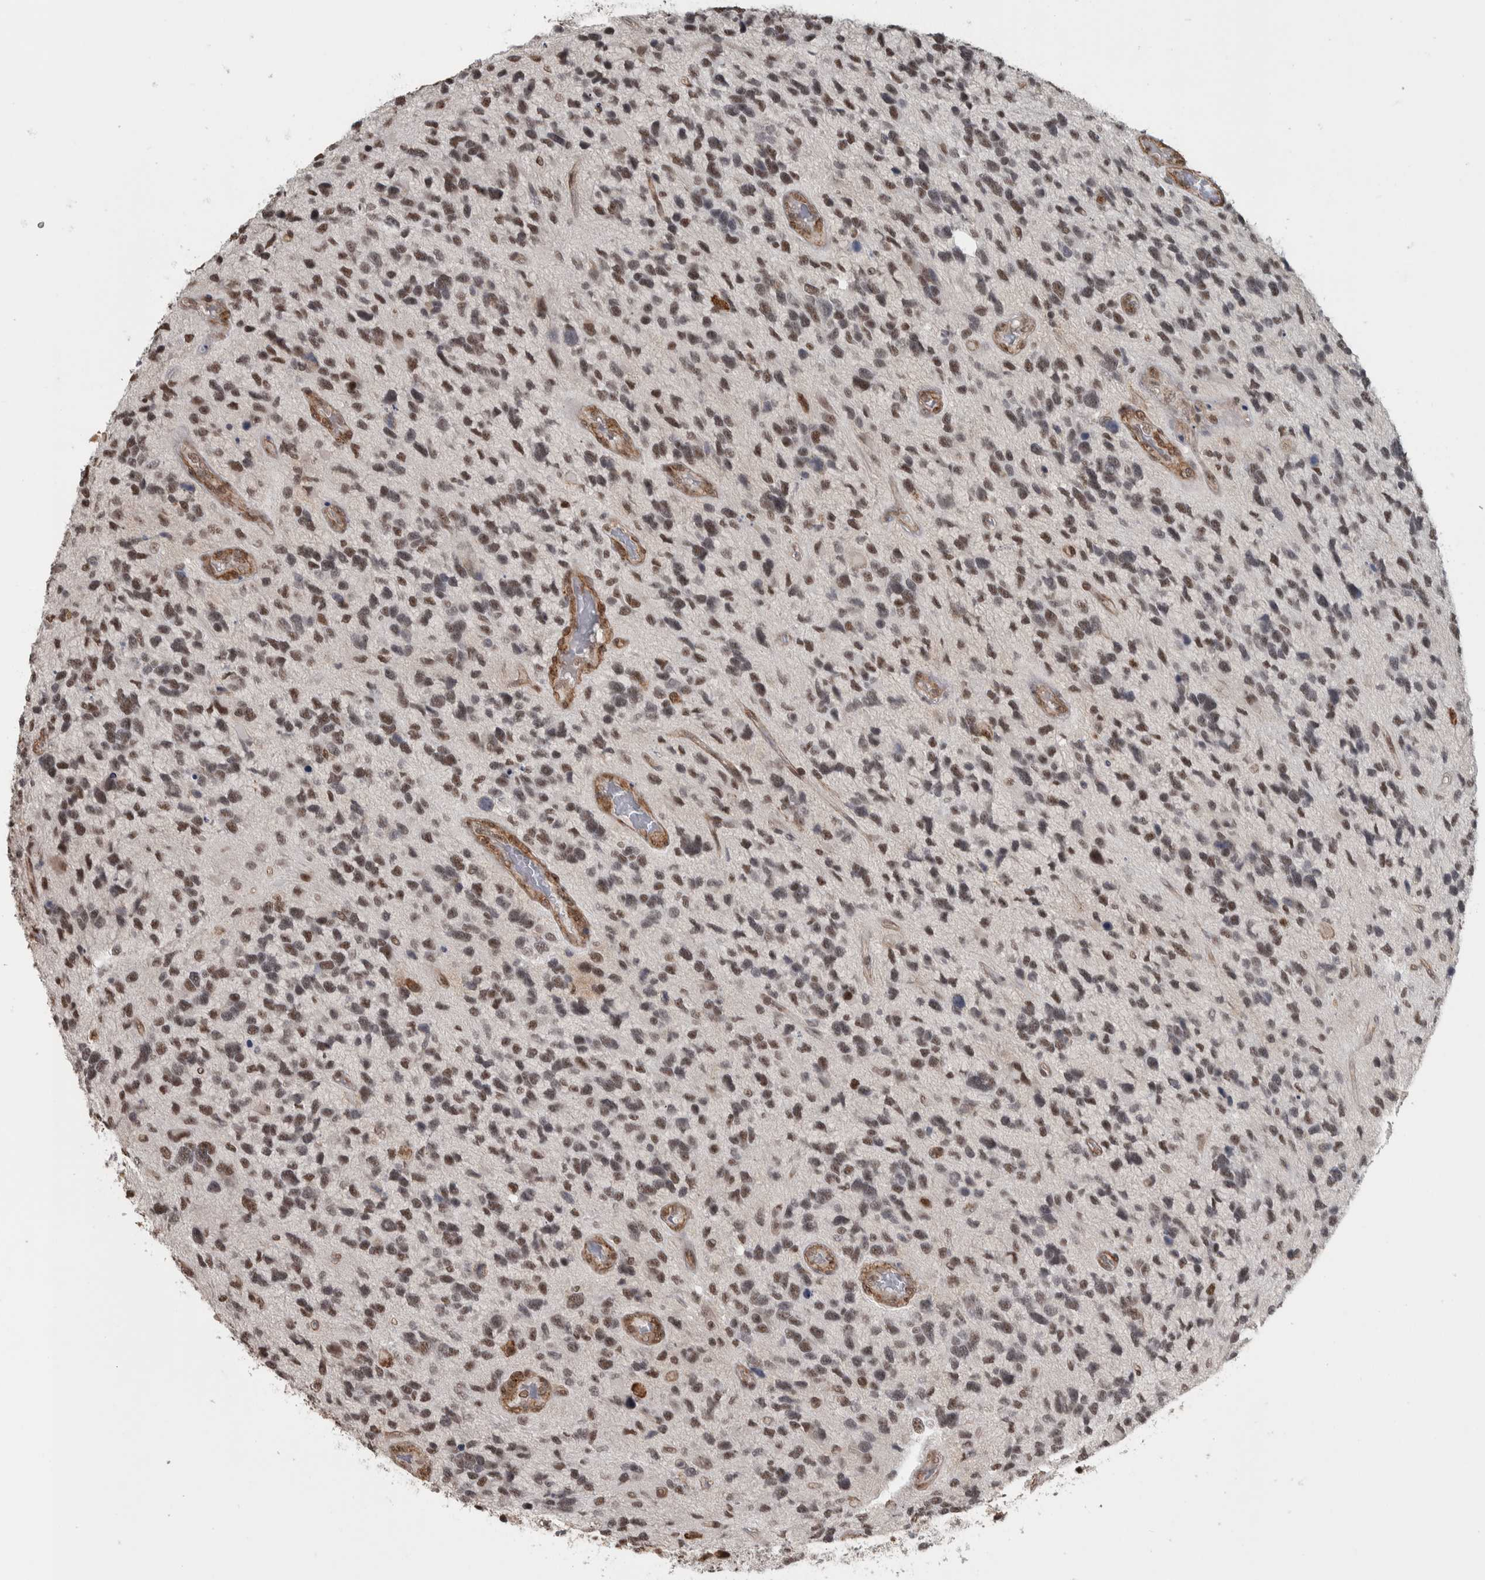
{"staining": {"intensity": "moderate", "quantity": "25%-75%", "location": "nuclear"}, "tissue": "glioma", "cell_type": "Tumor cells", "image_type": "cancer", "snomed": [{"axis": "morphology", "description": "Glioma, malignant, High grade"}, {"axis": "topography", "description": "Brain"}], "caption": "A histopathology image of human glioma stained for a protein reveals moderate nuclear brown staining in tumor cells.", "gene": "DDX42", "patient": {"sex": "female", "age": 58}}